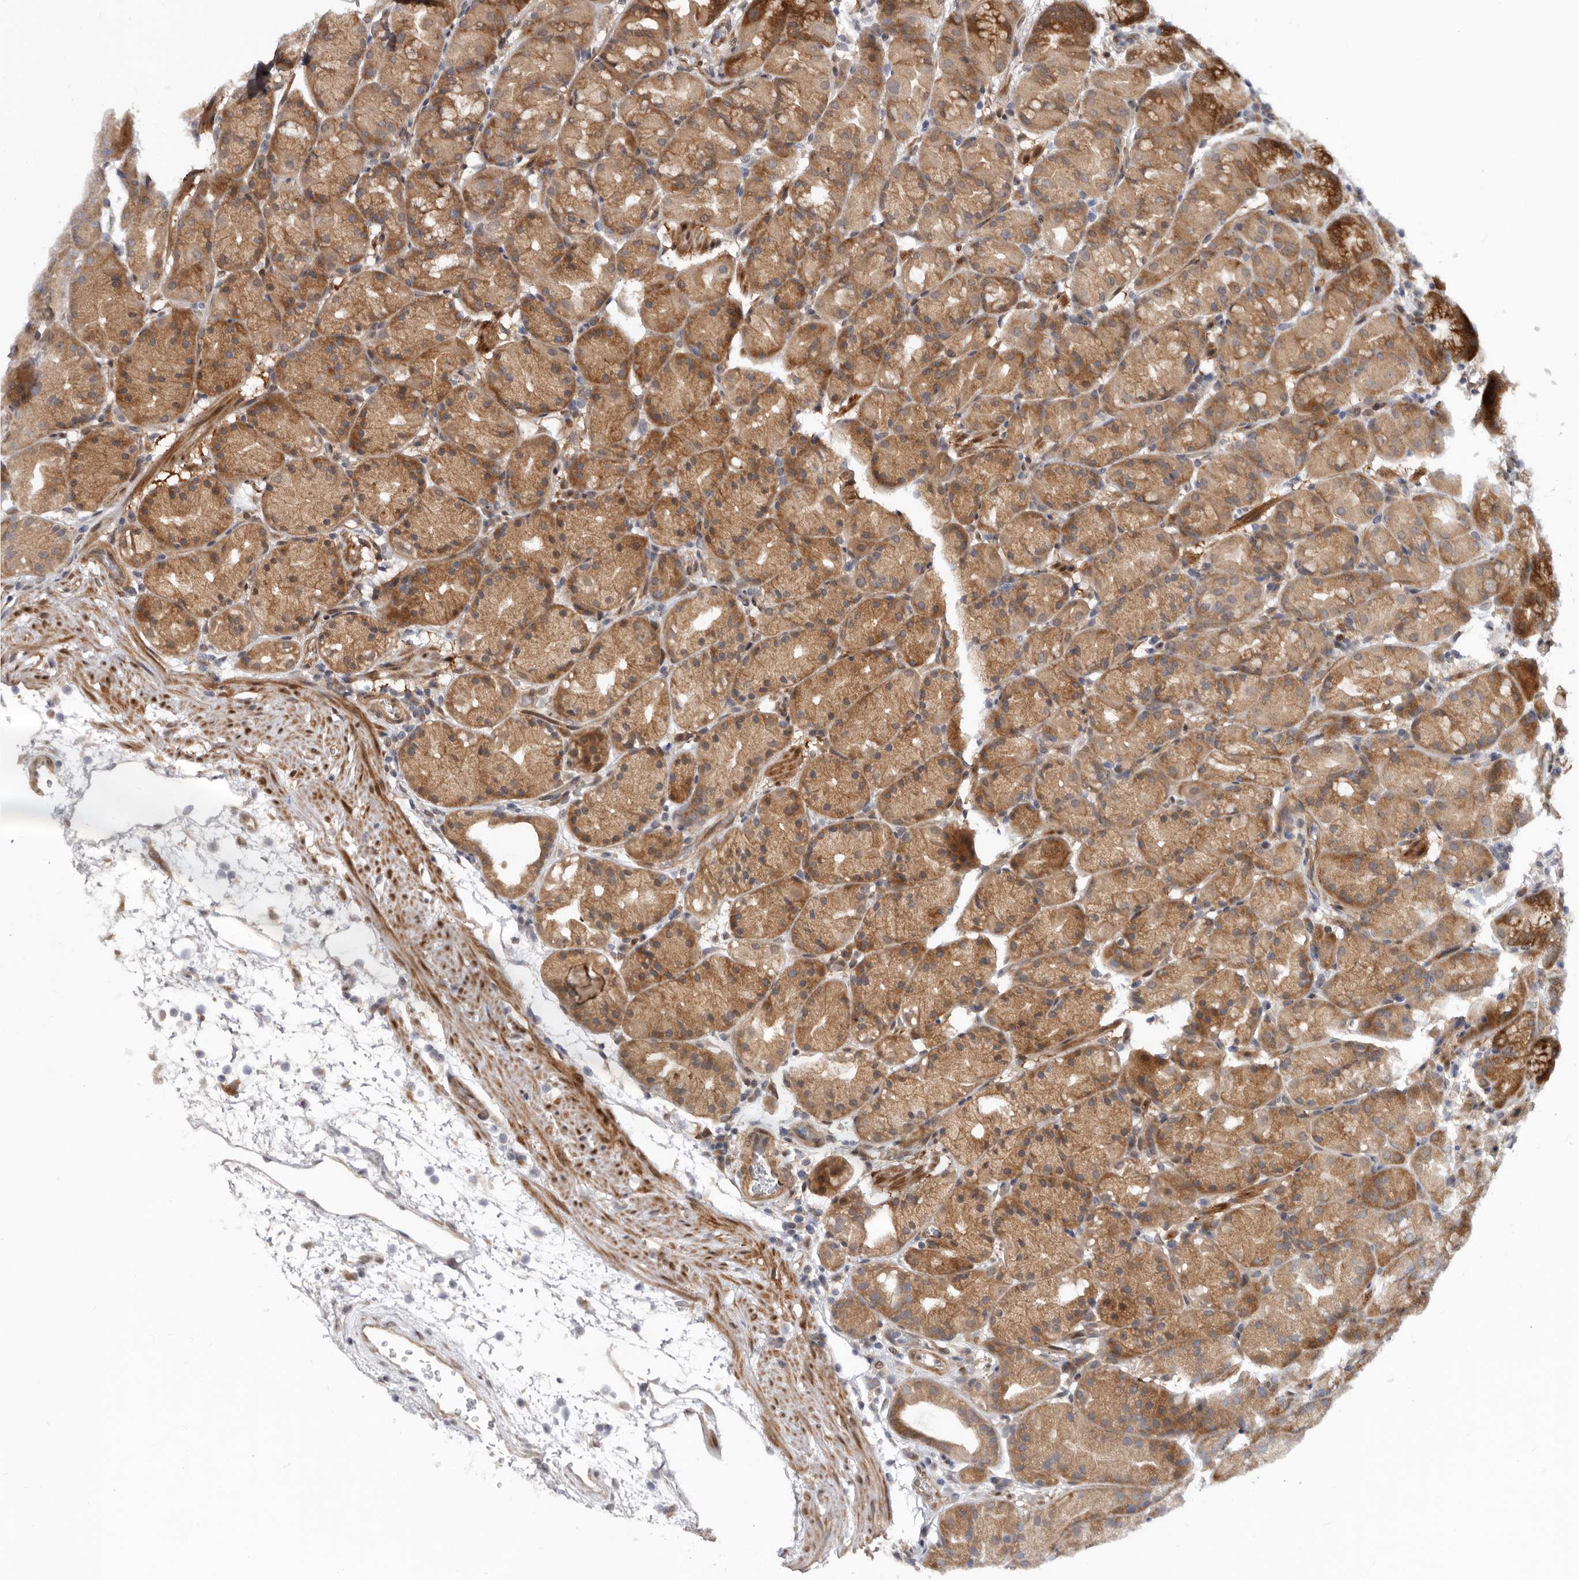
{"staining": {"intensity": "moderate", "quantity": ">75%", "location": "cytoplasmic/membranous"}, "tissue": "stomach", "cell_type": "Glandular cells", "image_type": "normal", "snomed": [{"axis": "morphology", "description": "Normal tissue, NOS"}, {"axis": "topography", "description": "Stomach, upper"}], "caption": "Stomach stained for a protein (brown) demonstrates moderate cytoplasmic/membranous positive expression in about >75% of glandular cells.", "gene": "SBDS", "patient": {"sex": "male", "age": 48}}